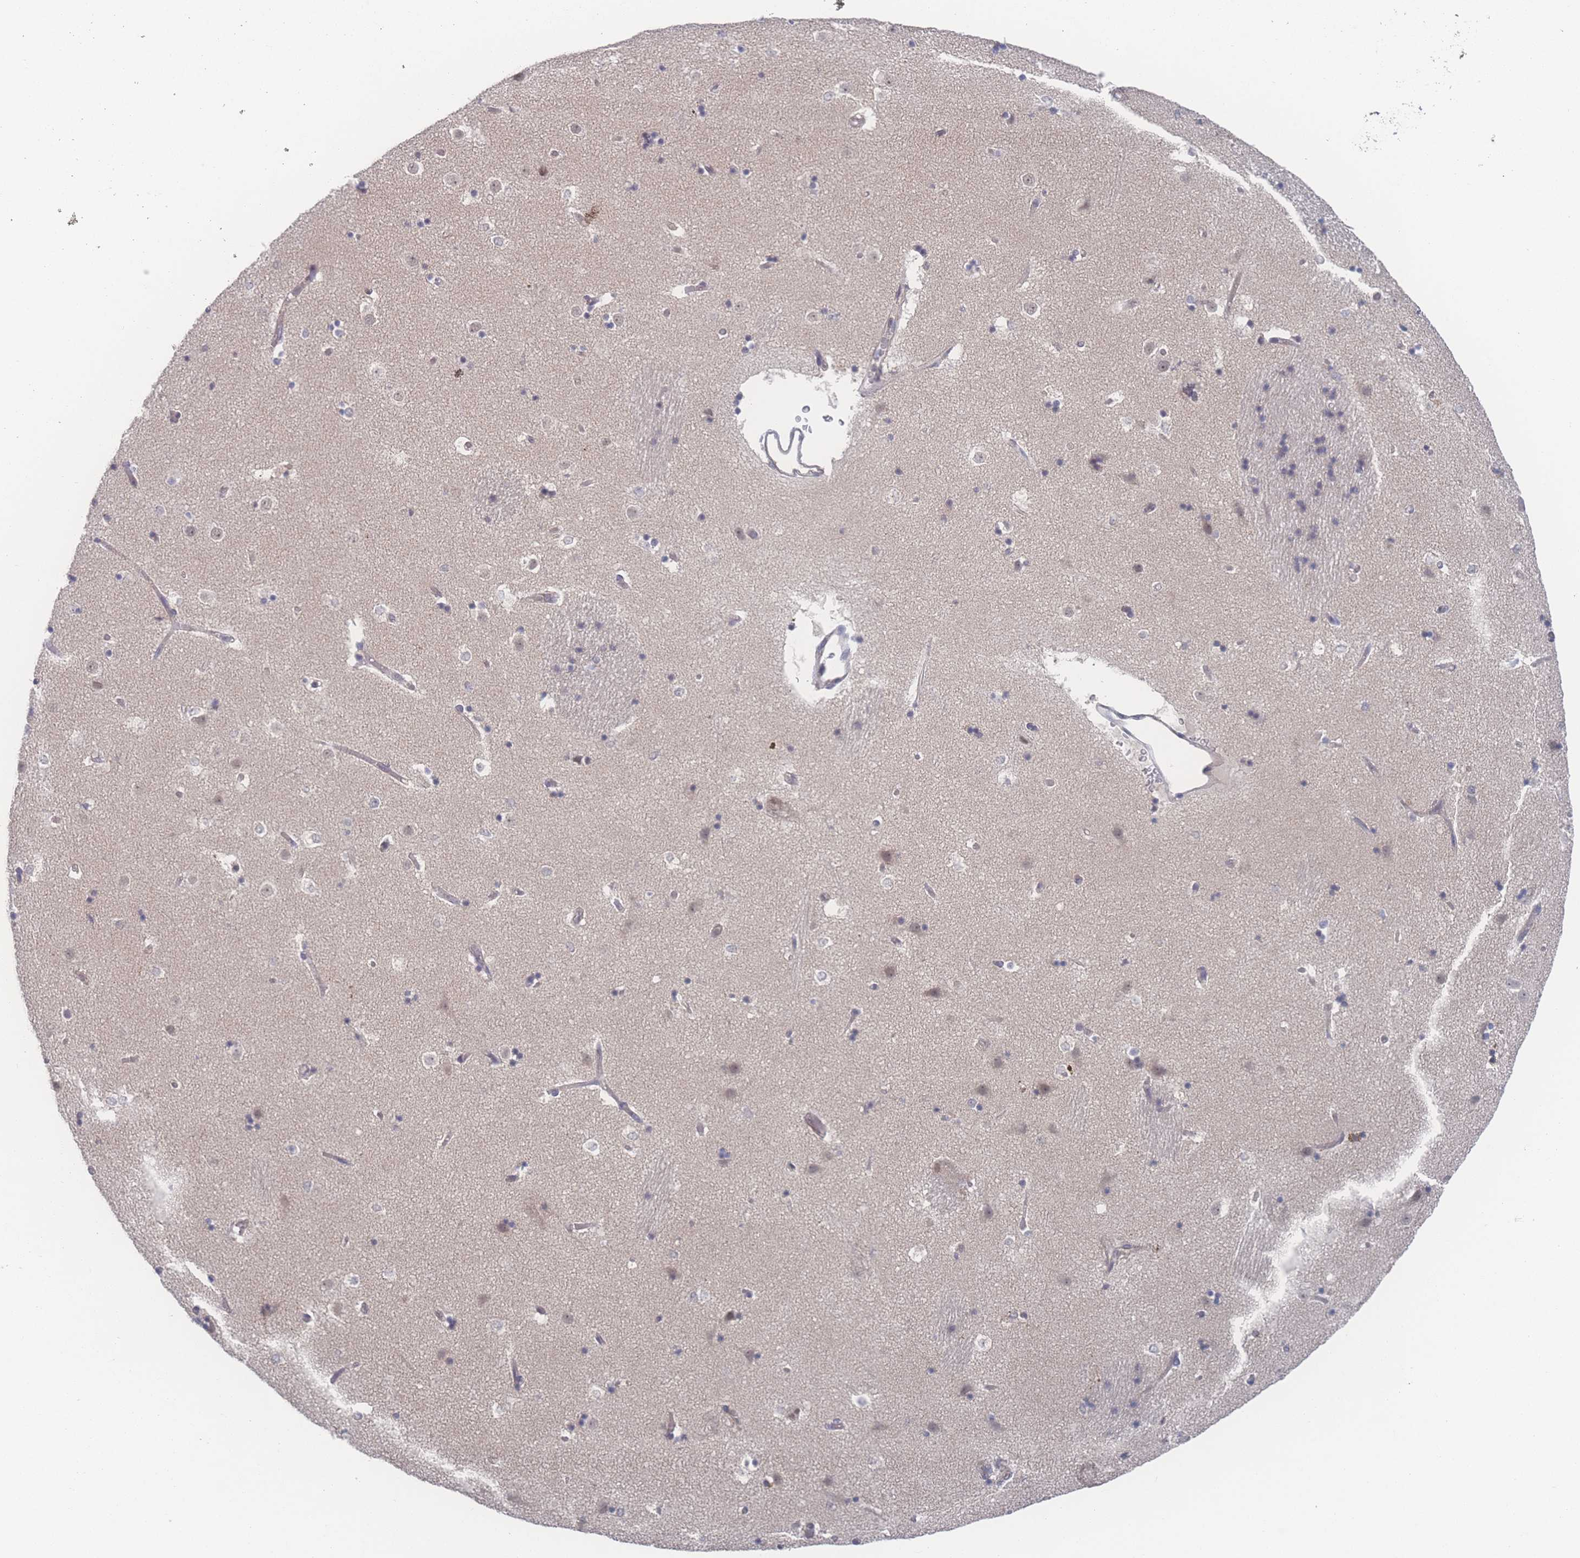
{"staining": {"intensity": "negative", "quantity": "none", "location": "none"}, "tissue": "caudate", "cell_type": "Glial cells", "image_type": "normal", "snomed": [{"axis": "morphology", "description": "Normal tissue, NOS"}, {"axis": "topography", "description": "Lateral ventricle wall"}], "caption": "Caudate stained for a protein using IHC reveals no positivity glial cells.", "gene": "NBEAL1", "patient": {"sex": "female", "age": 52}}